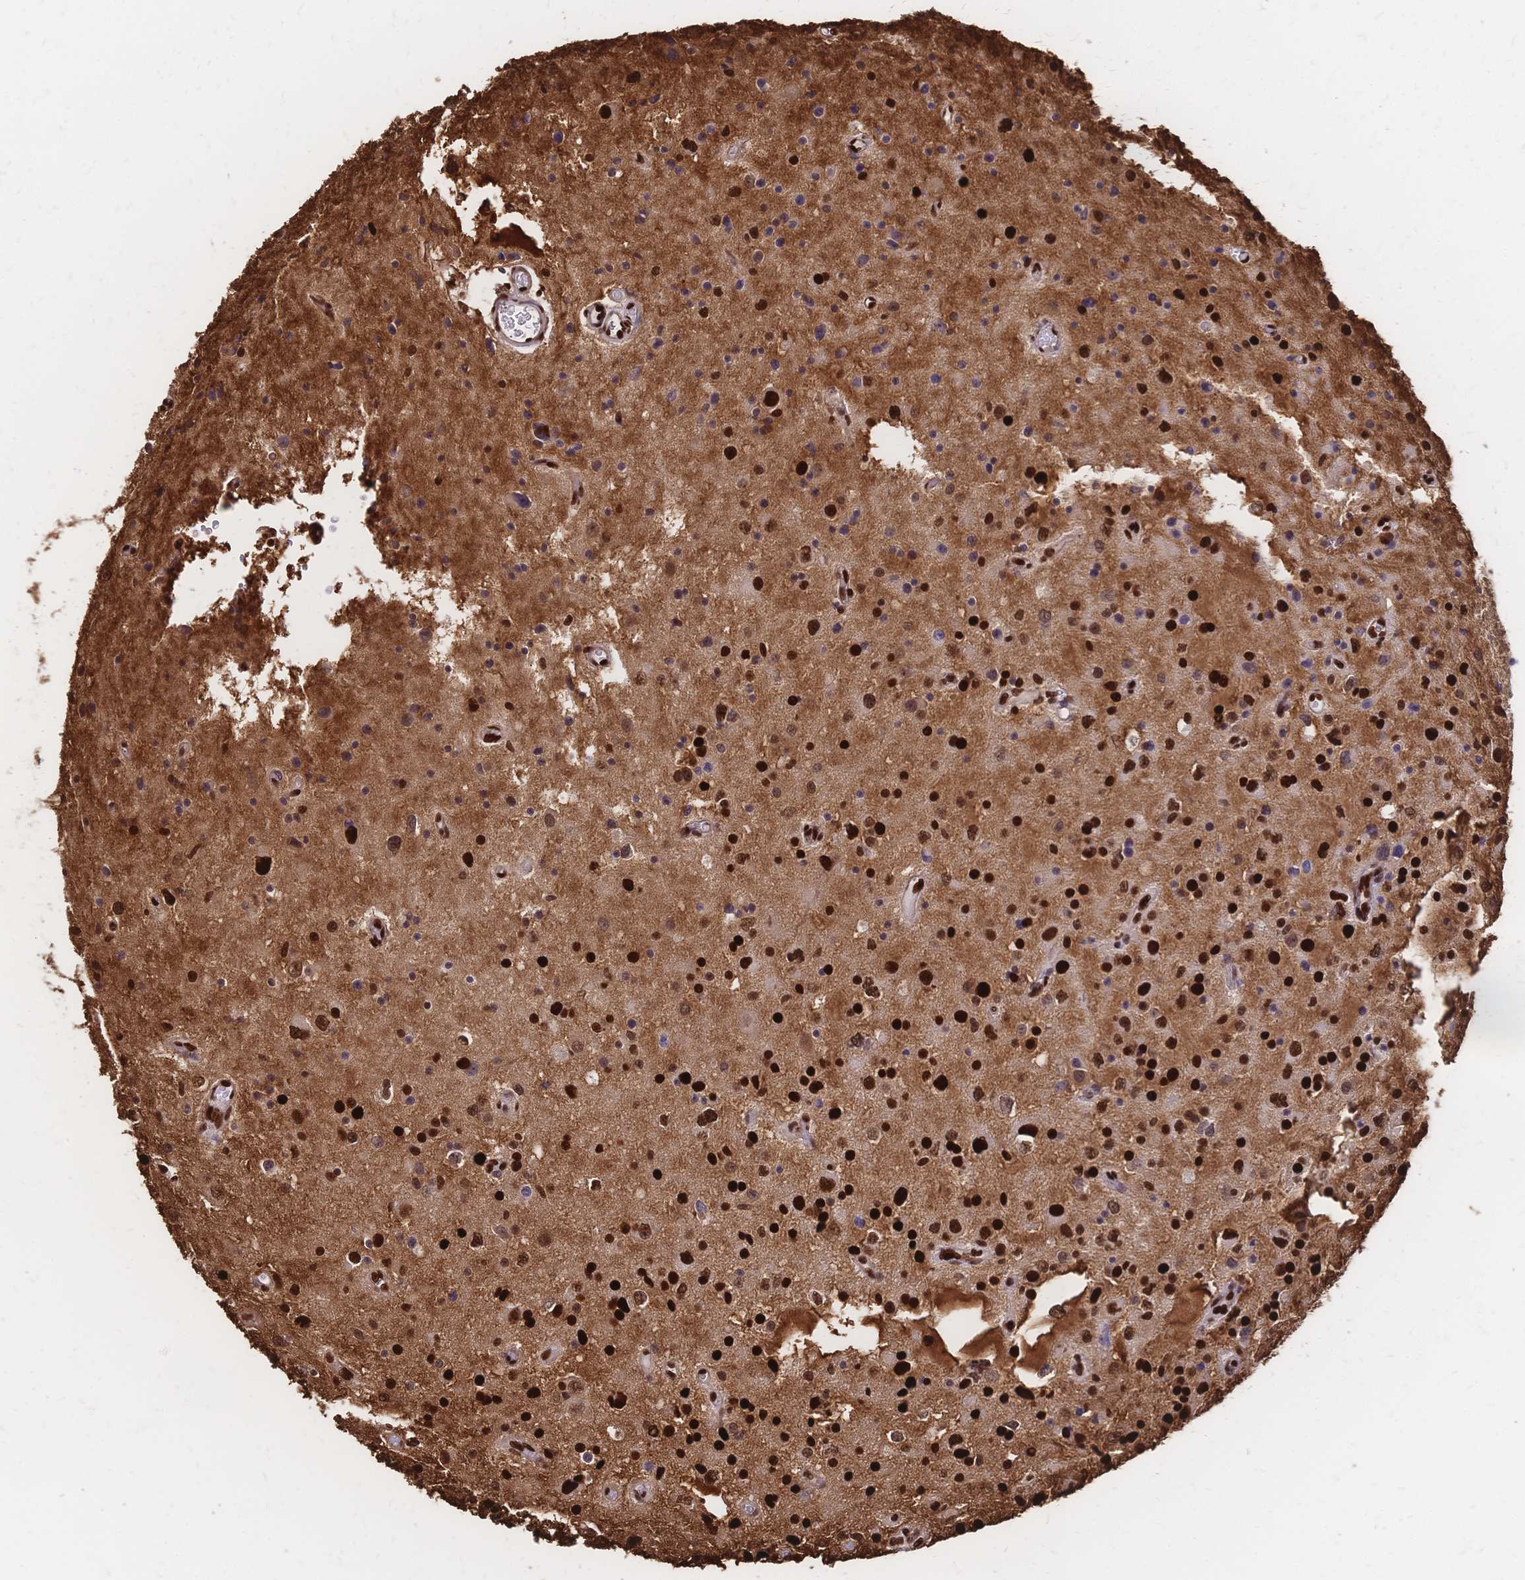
{"staining": {"intensity": "strong", "quantity": "25%-75%", "location": "nuclear"}, "tissue": "glioma", "cell_type": "Tumor cells", "image_type": "cancer", "snomed": [{"axis": "morphology", "description": "Glioma, malignant, Low grade"}, {"axis": "topography", "description": "Brain"}], "caption": "The micrograph demonstrates staining of glioma, revealing strong nuclear protein expression (brown color) within tumor cells.", "gene": "HDGF", "patient": {"sex": "male", "age": 43}}